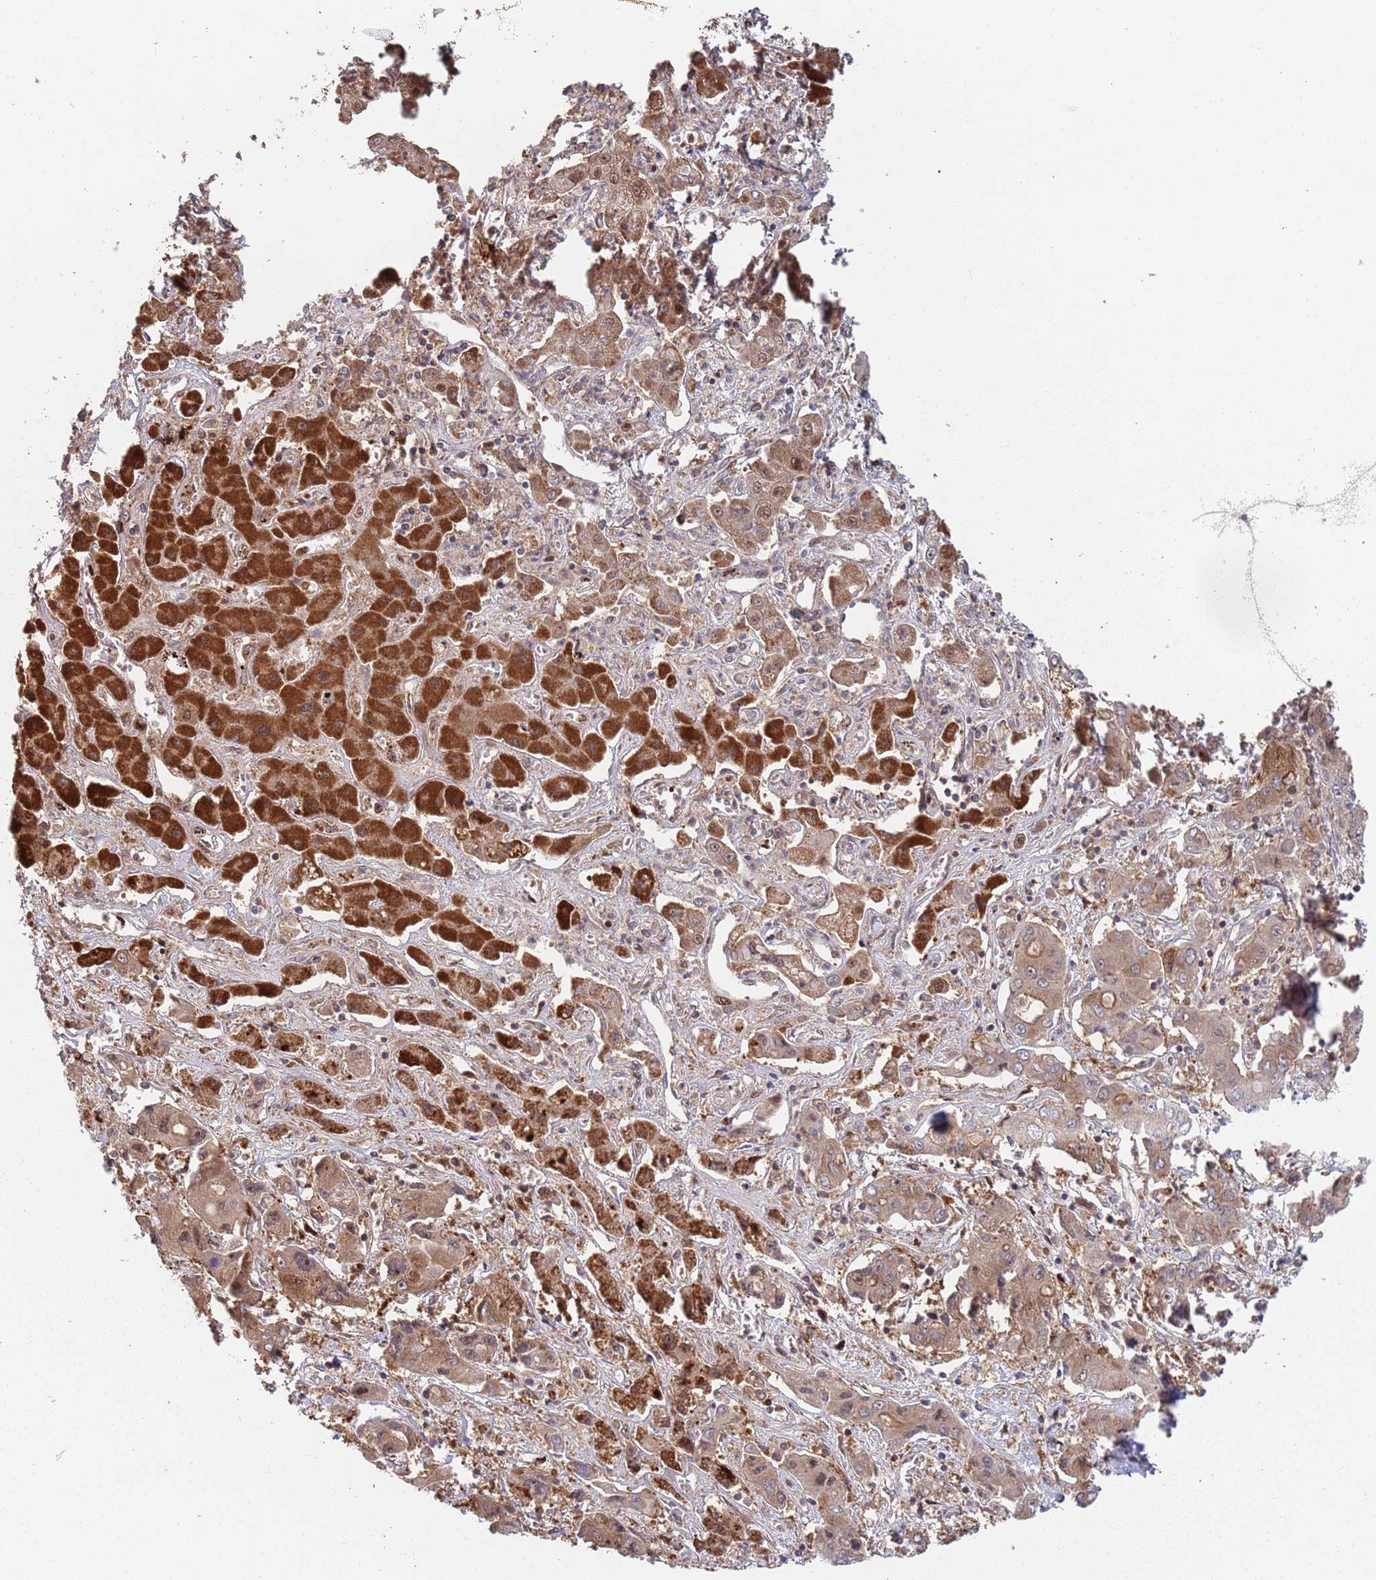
{"staining": {"intensity": "moderate", "quantity": ">75%", "location": "cytoplasmic/membranous,nuclear"}, "tissue": "liver cancer", "cell_type": "Tumor cells", "image_type": "cancer", "snomed": [{"axis": "morphology", "description": "Cholangiocarcinoma"}, {"axis": "topography", "description": "Liver"}], "caption": "Liver cancer (cholangiocarcinoma) stained for a protein (brown) exhibits moderate cytoplasmic/membranous and nuclear positive expression in approximately >75% of tumor cells.", "gene": "GDI2", "patient": {"sex": "male", "age": 67}}